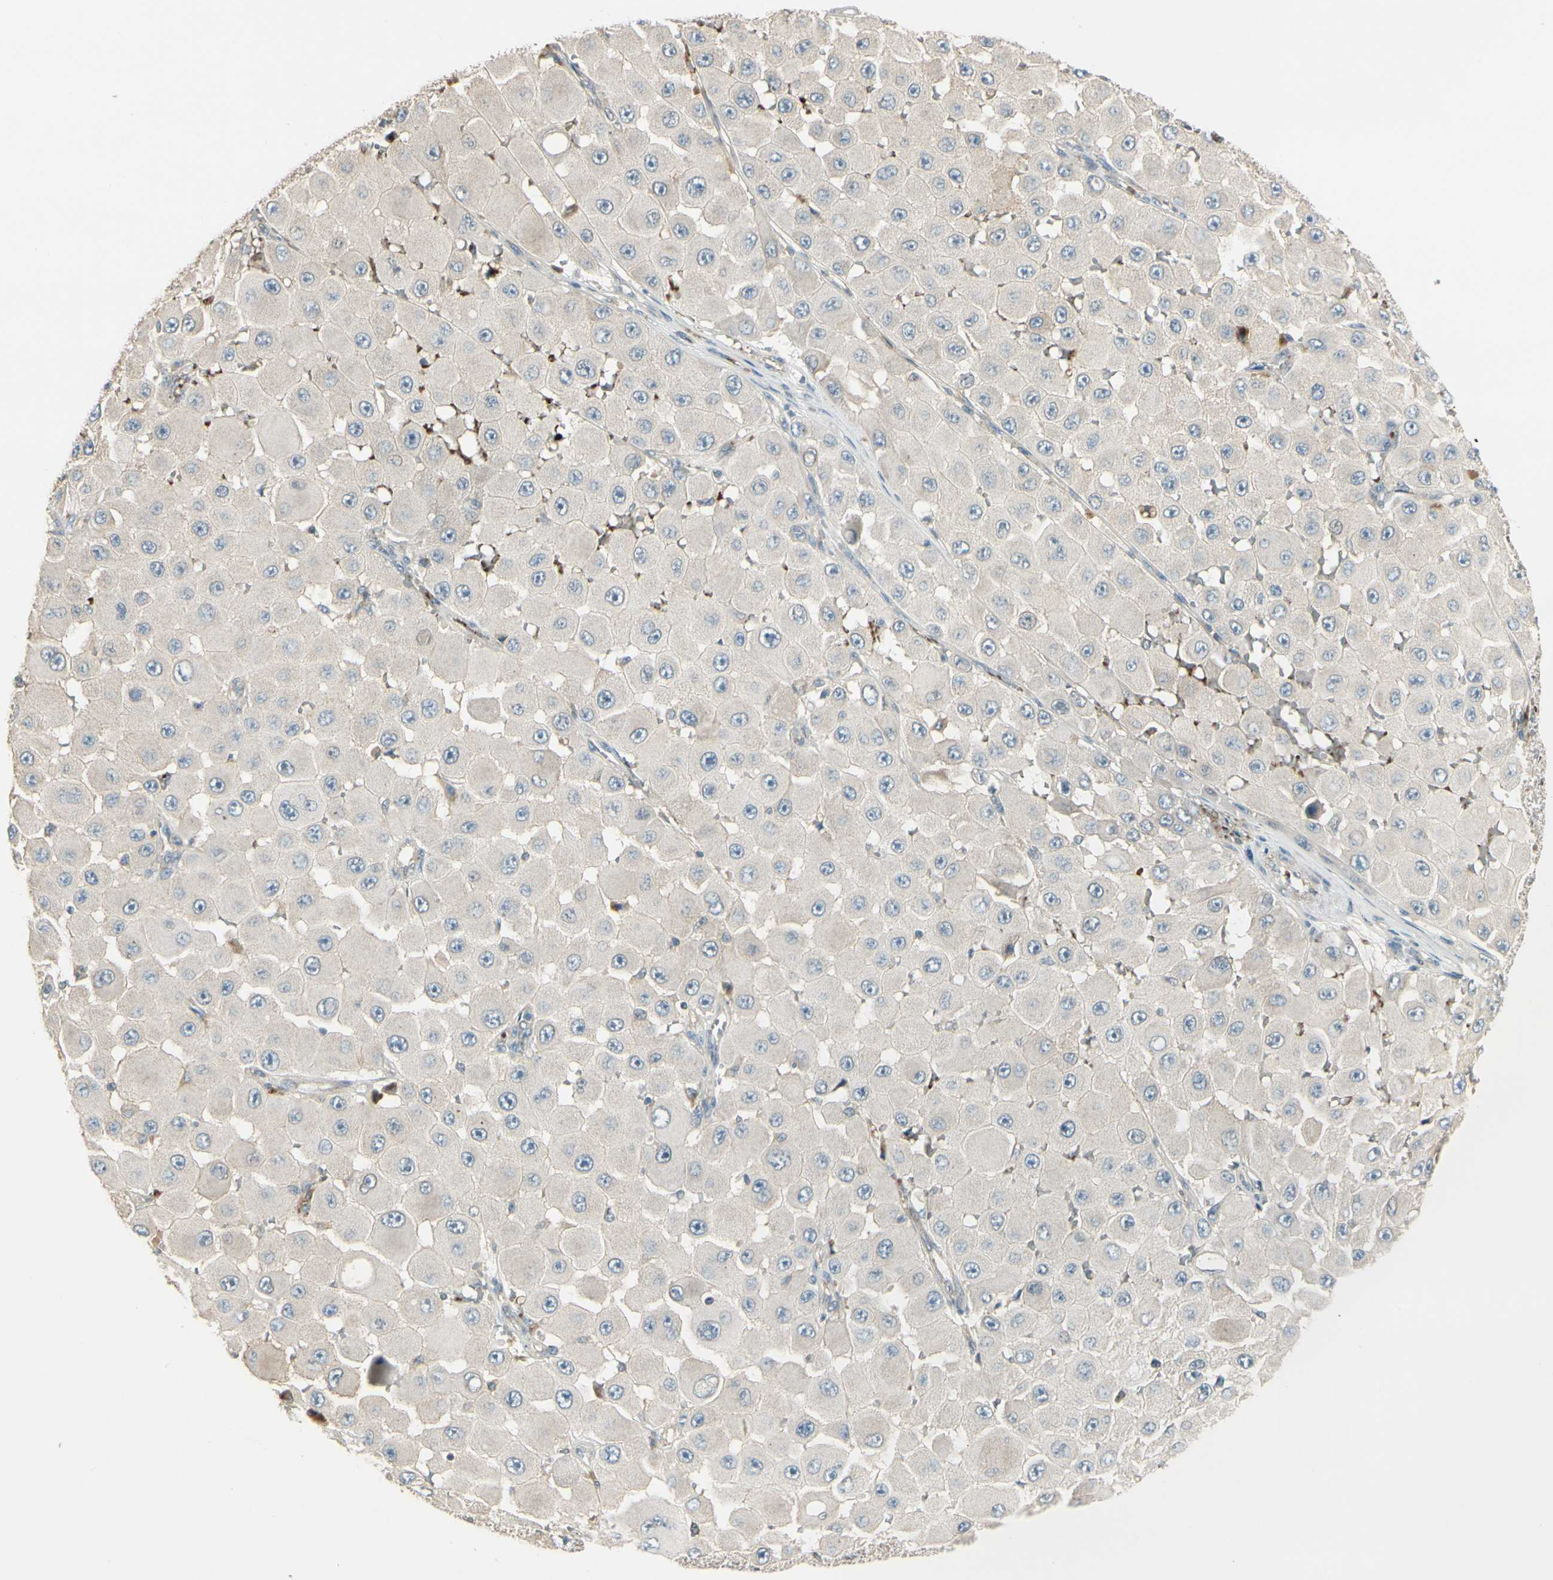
{"staining": {"intensity": "negative", "quantity": "none", "location": "none"}, "tissue": "melanoma", "cell_type": "Tumor cells", "image_type": "cancer", "snomed": [{"axis": "morphology", "description": "Malignant melanoma, NOS"}, {"axis": "topography", "description": "Skin"}], "caption": "IHC of melanoma demonstrates no positivity in tumor cells.", "gene": "PPP3CB", "patient": {"sex": "female", "age": 81}}